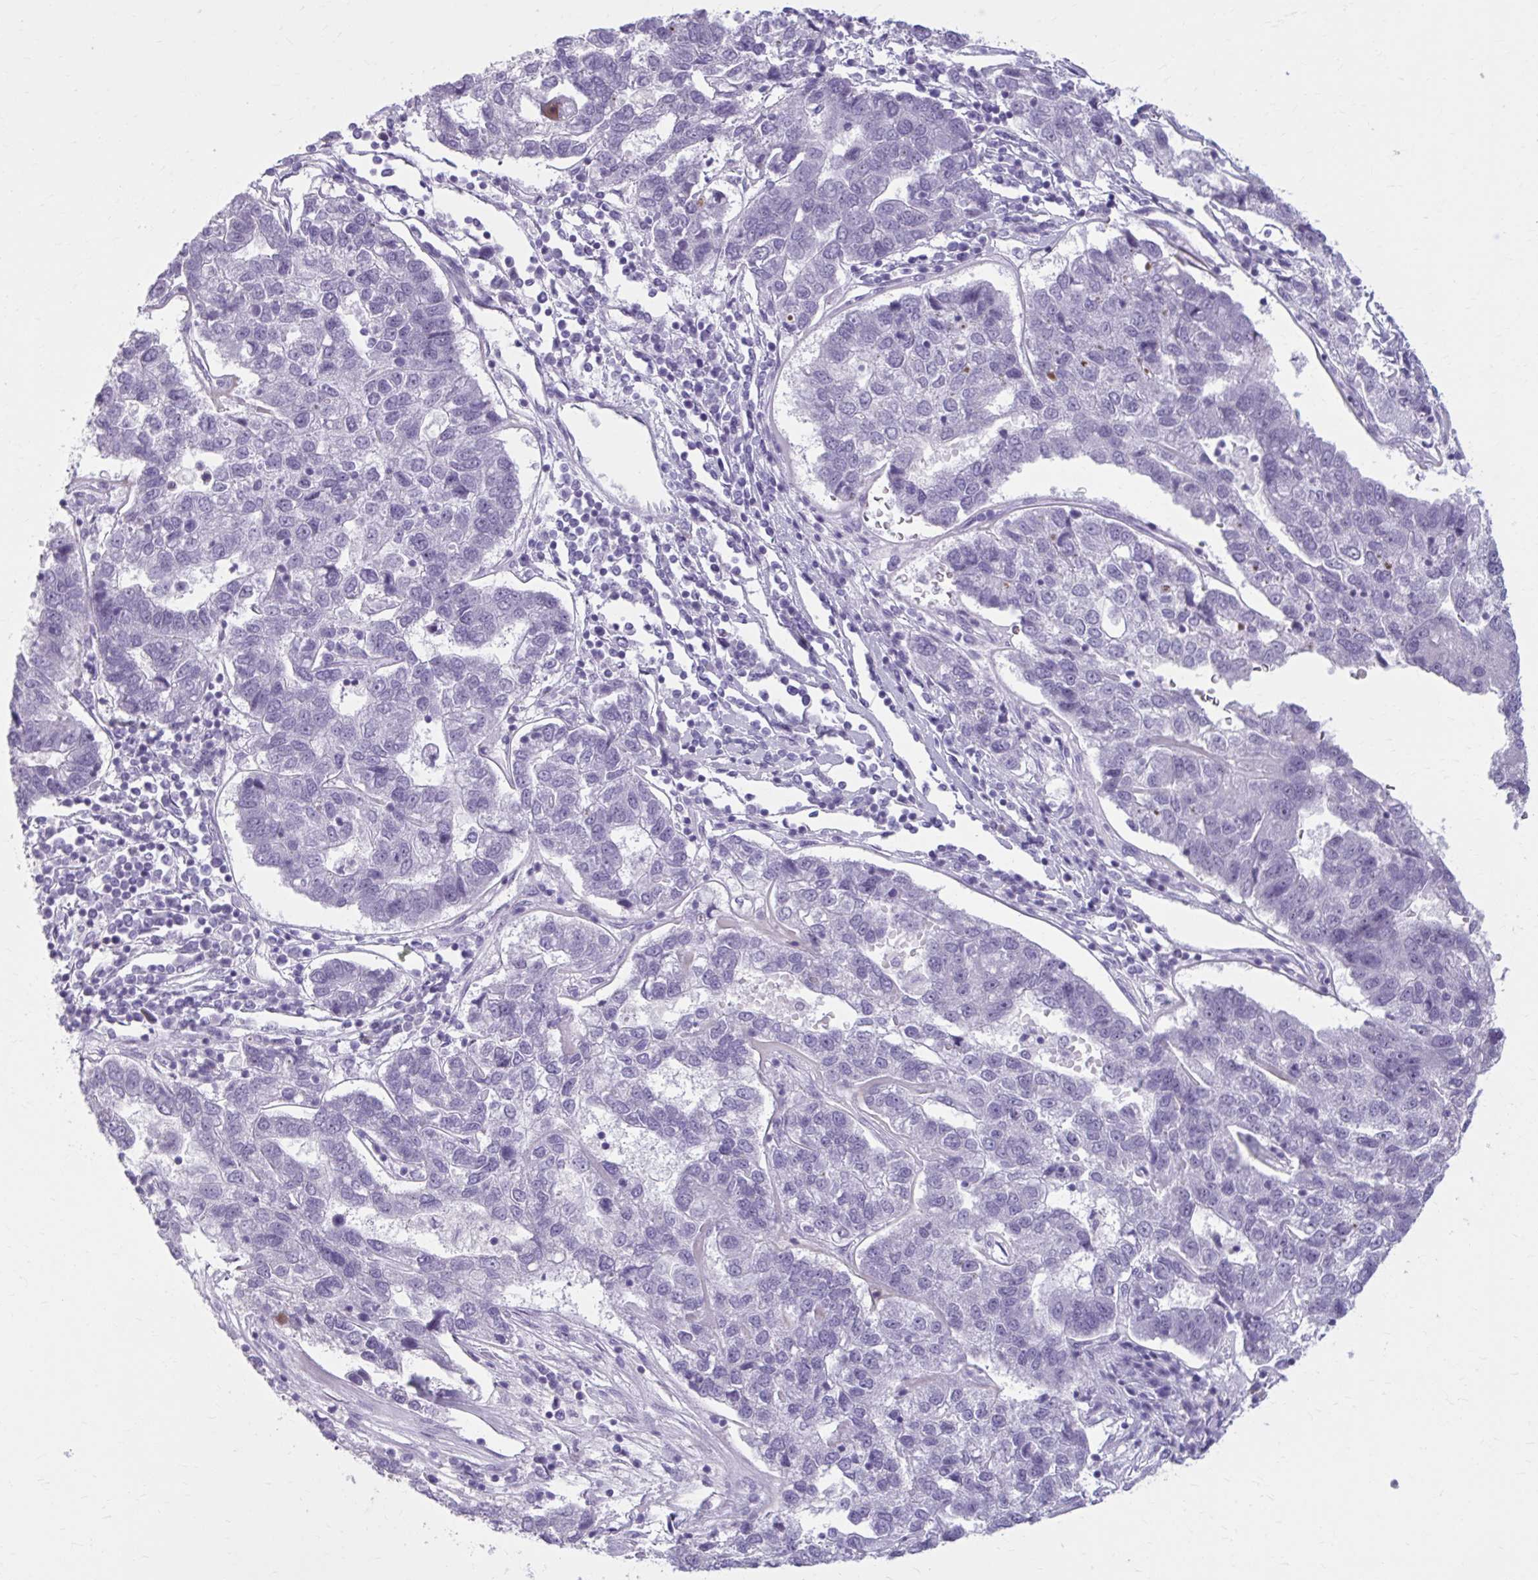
{"staining": {"intensity": "negative", "quantity": "none", "location": "none"}, "tissue": "pancreatic cancer", "cell_type": "Tumor cells", "image_type": "cancer", "snomed": [{"axis": "morphology", "description": "Adenocarcinoma, NOS"}, {"axis": "topography", "description": "Pancreas"}], "caption": "High power microscopy image of an immunohistochemistry (IHC) photomicrograph of pancreatic cancer (adenocarcinoma), revealing no significant positivity in tumor cells. Nuclei are stained in blue.", "gene": "OR4B1", "patient": {"sex": "female", "age": 61}}